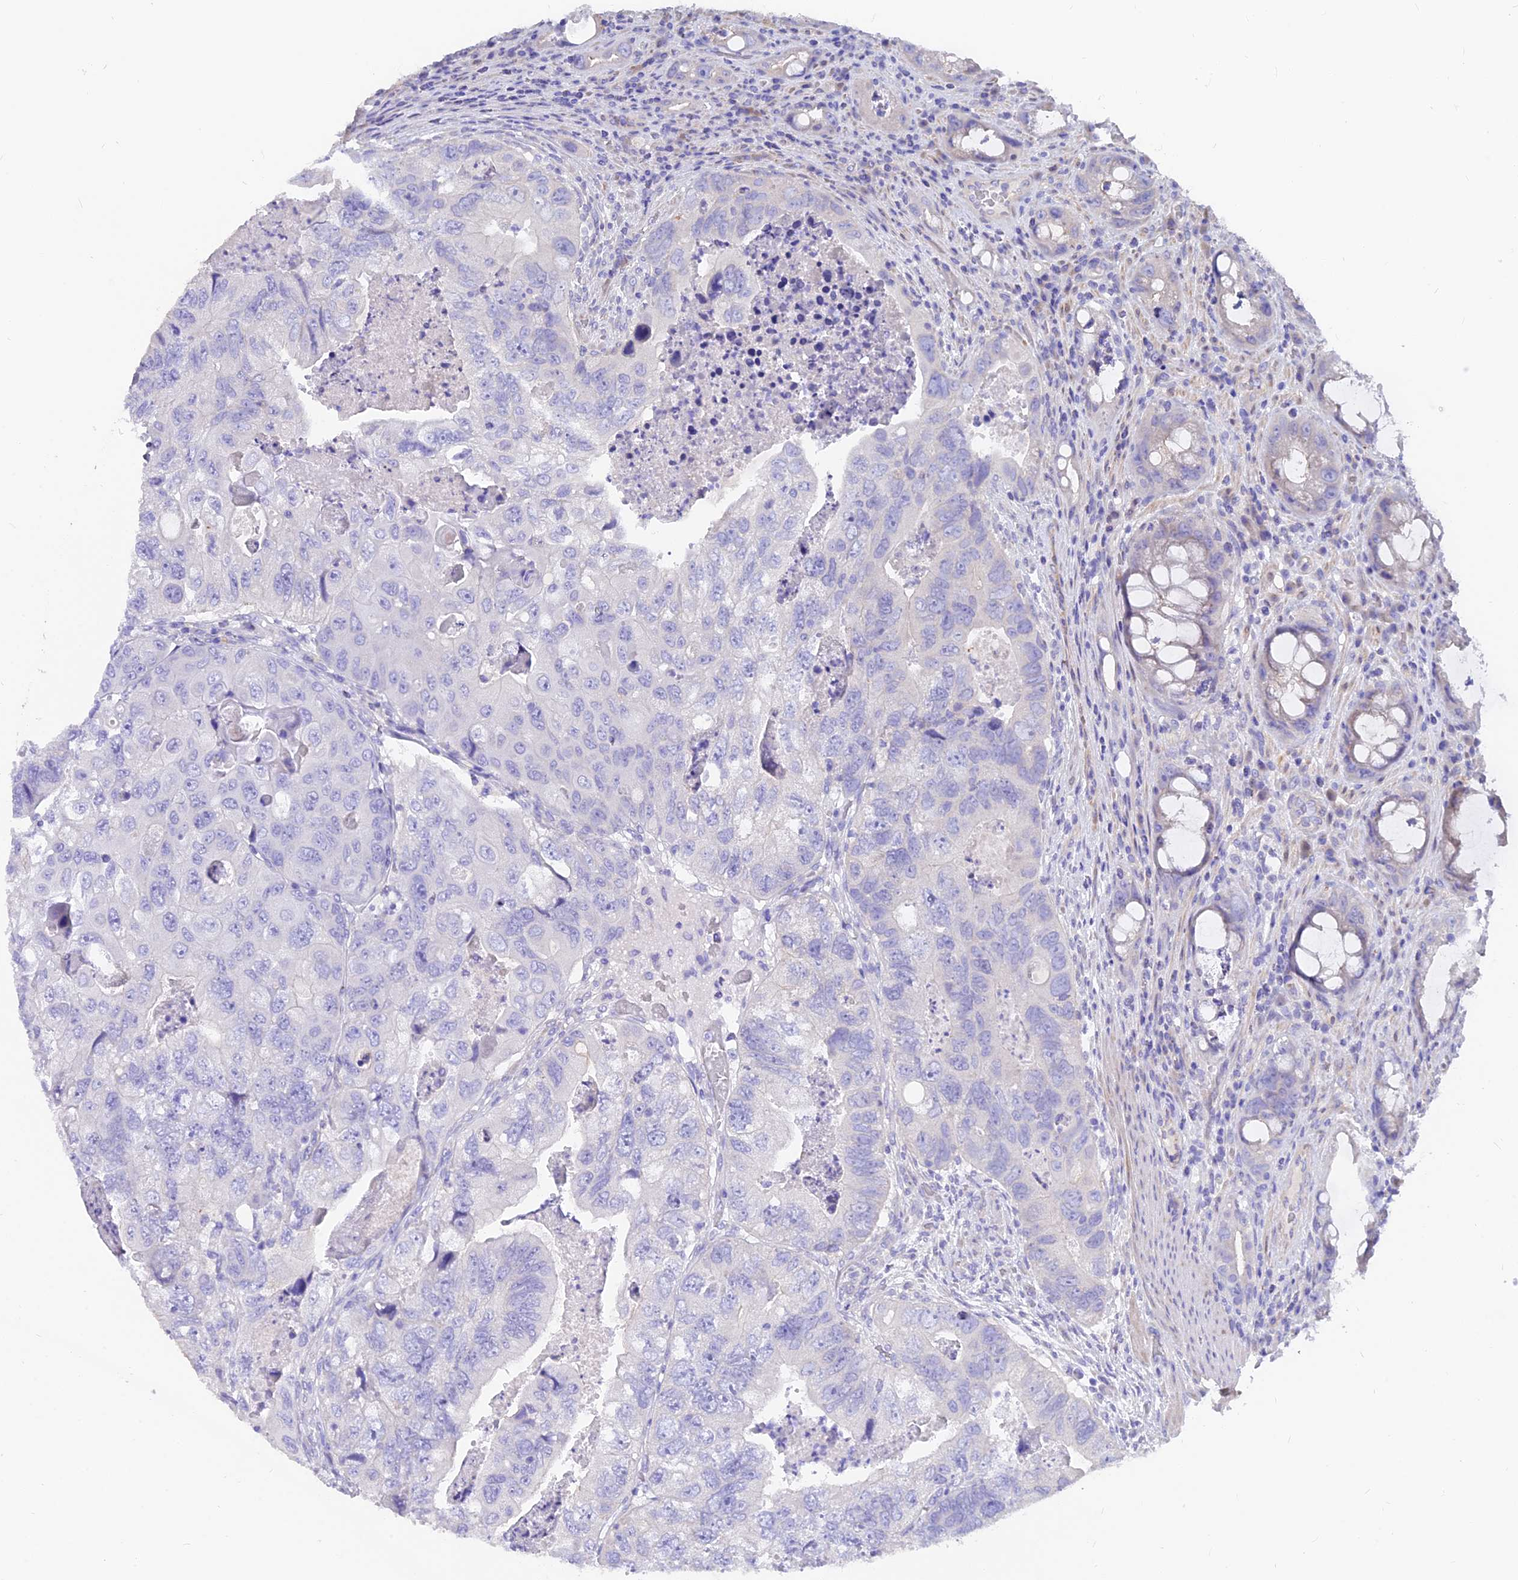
{"staining": {"intensity": "negative", "quantity": "none", "location": "none"}, "tissue": "colorectal cancer", "cell_type": "Tumor cells", "image_type": "cancer", "snomed": [{"axis": "morphology", "description": "Adenocarcinoma, NOS"}, {"axis": "topography", "description": "Rectum"}], "caption": "Tumor cells show no significant protein positivity in colorectal adenocarcinoma. (DAB (3,3'-diaminobenzidine) immunohistochemistry with hematoxylin counter stain).", "gene": "FAM168B", "patient": {"sex": "male", "age": 63}}